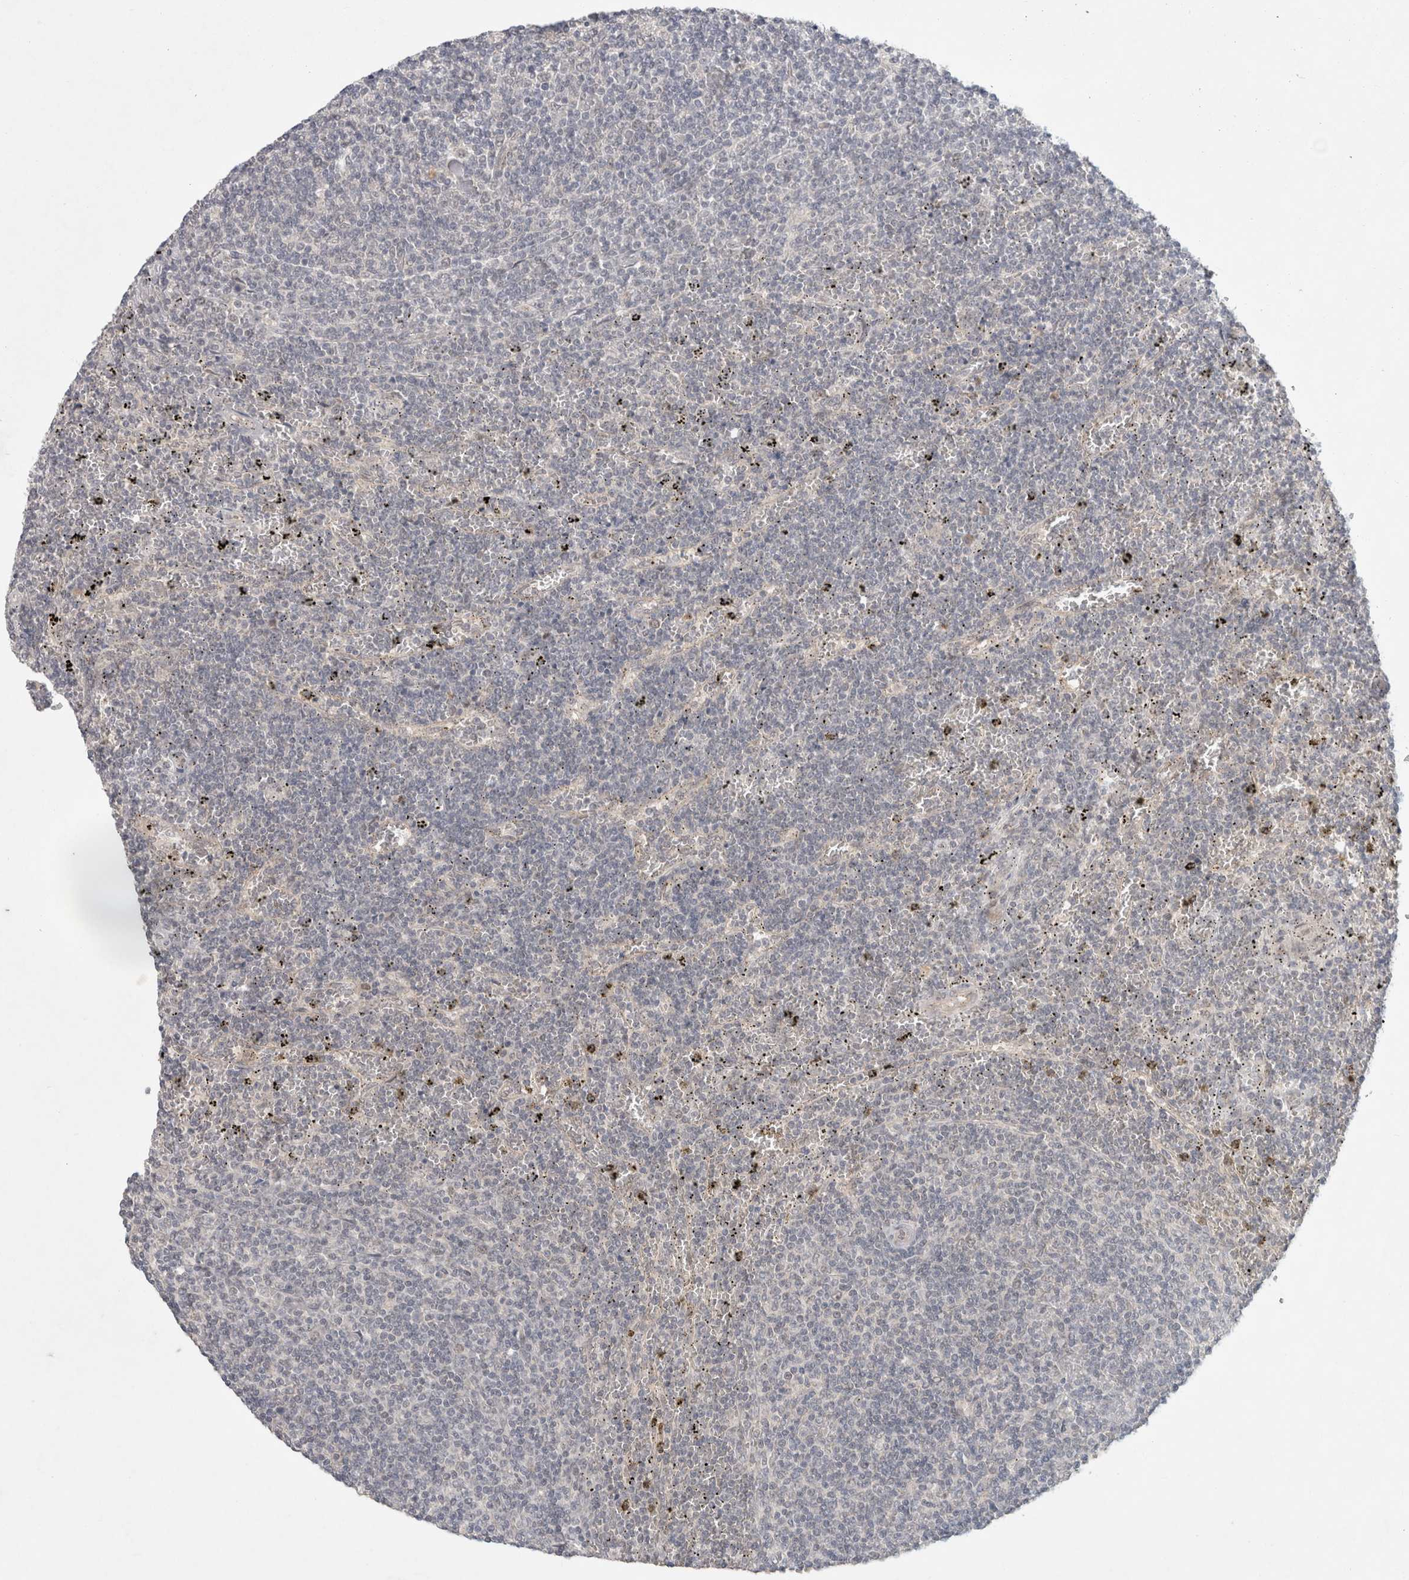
{"staining": {"intensity": "negative", "quantity": "none", "location": "none"}, "tissue": "lymphoma", "cell_type": "Tumor cells", "image_type": "cancer", "snomed": [{"axis": "morphology", "description": "Malignant lymphoma, non-Hodgkin's type, Low grade"}, {"axis": "topography", "description": "Spleen"}], "caption": "The IHC photomicrograph has no significant positivity in tumor cells of lymphoma tissue.", "gene": "RASAL2", "patient": {"sex": "female", "age": 50}}